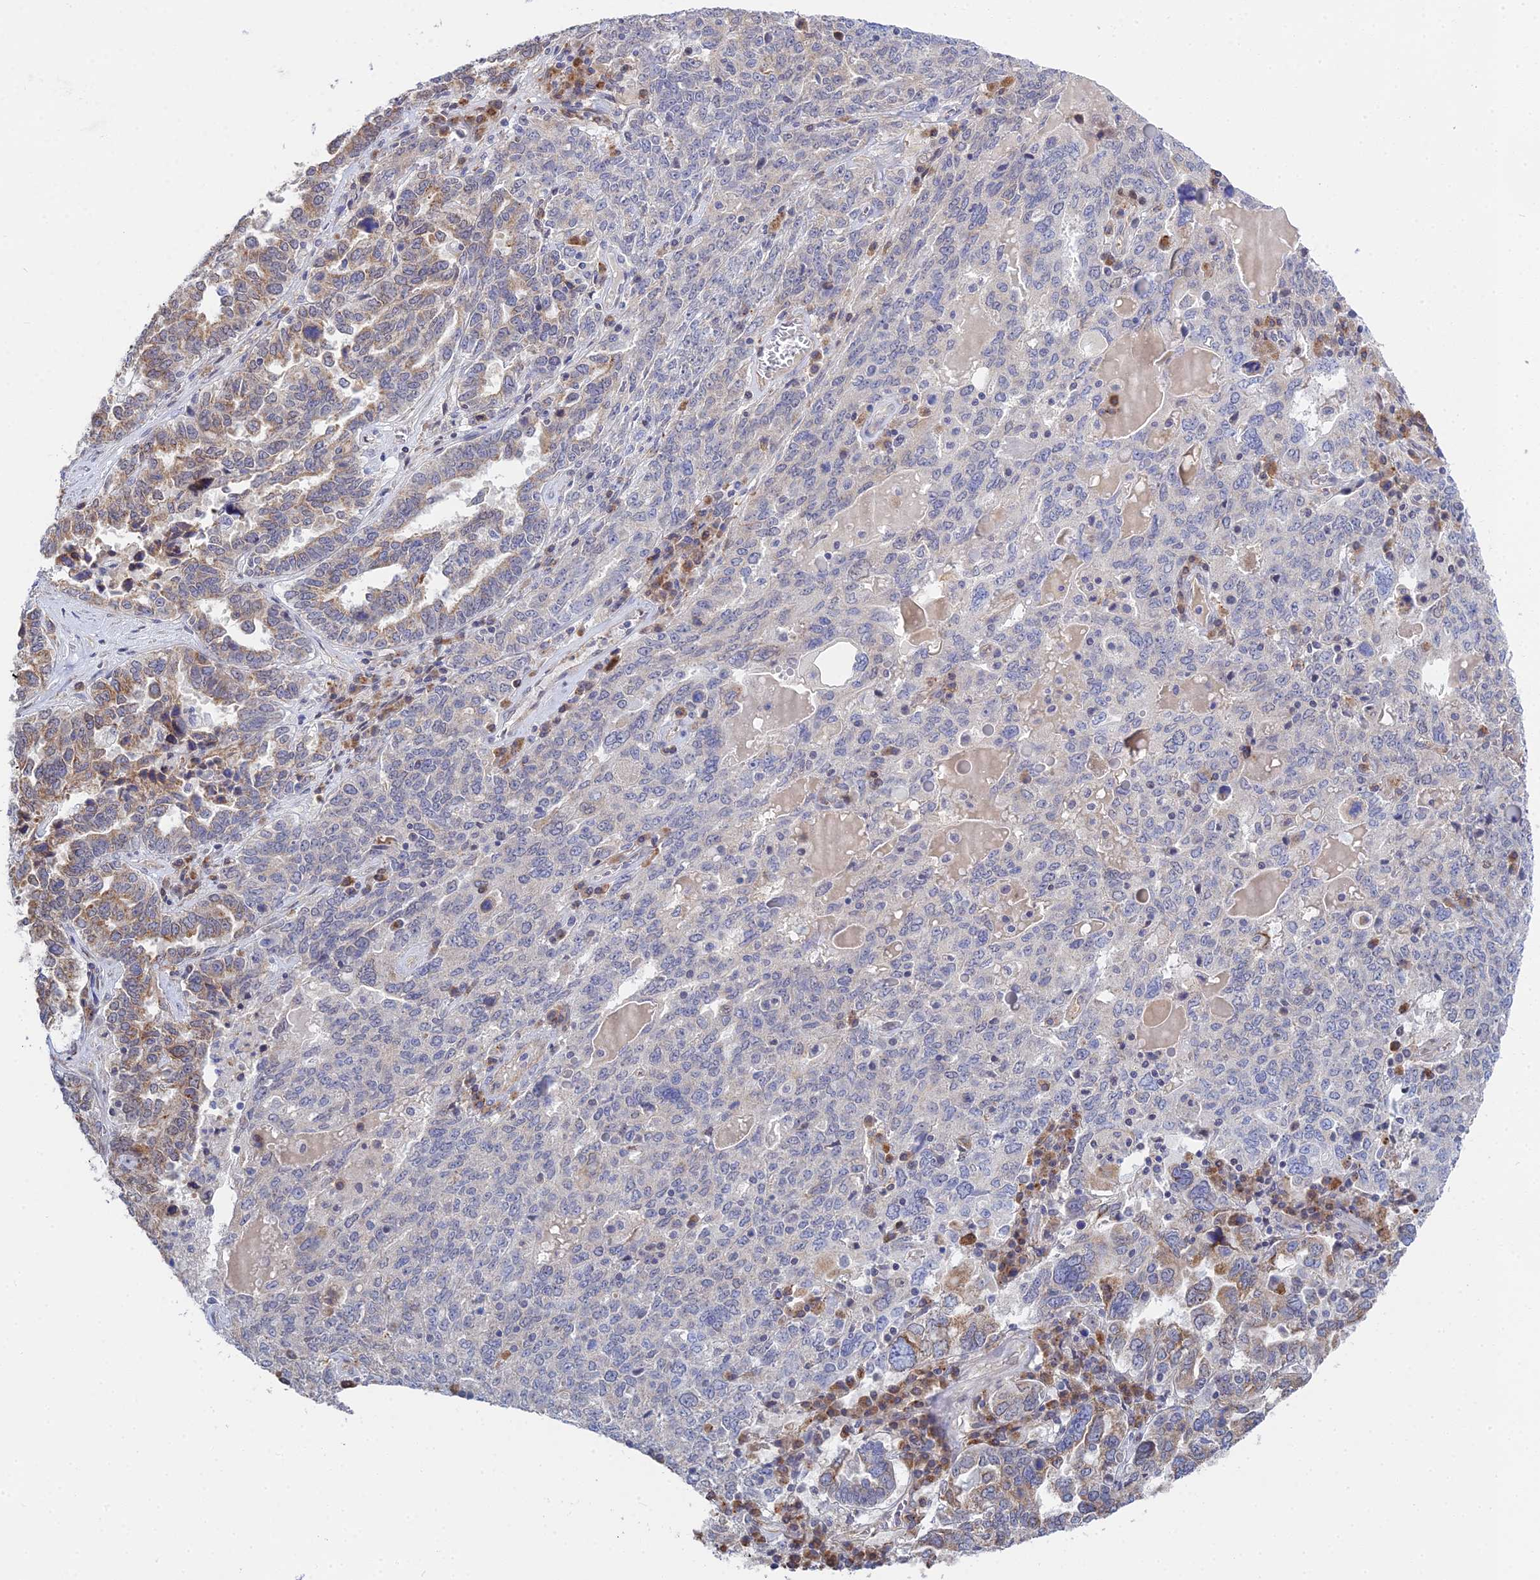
{"staining": {"intensity": "weak", "quantity": "25%-75%", "location": "cytoplasmic/membranous"}, "tissue": "ovarian cancer", "cell_type": "Tumor cells", "image_type": "cancer", "snomed": [{"axis": "morphology", "description": "Carcinoma, endometroid"}, {"axis": "topography", "description": "Ovary"}], "caption": "This is a micrograph of immunohistochemistry (IHC) staining of endometroid carcinoma (ovarian), which shows weak staining in the cytoplasmic/membranous of tumor cells.", "gene": "DNAH14", "patient": {"sex": "female", "age": 62}}